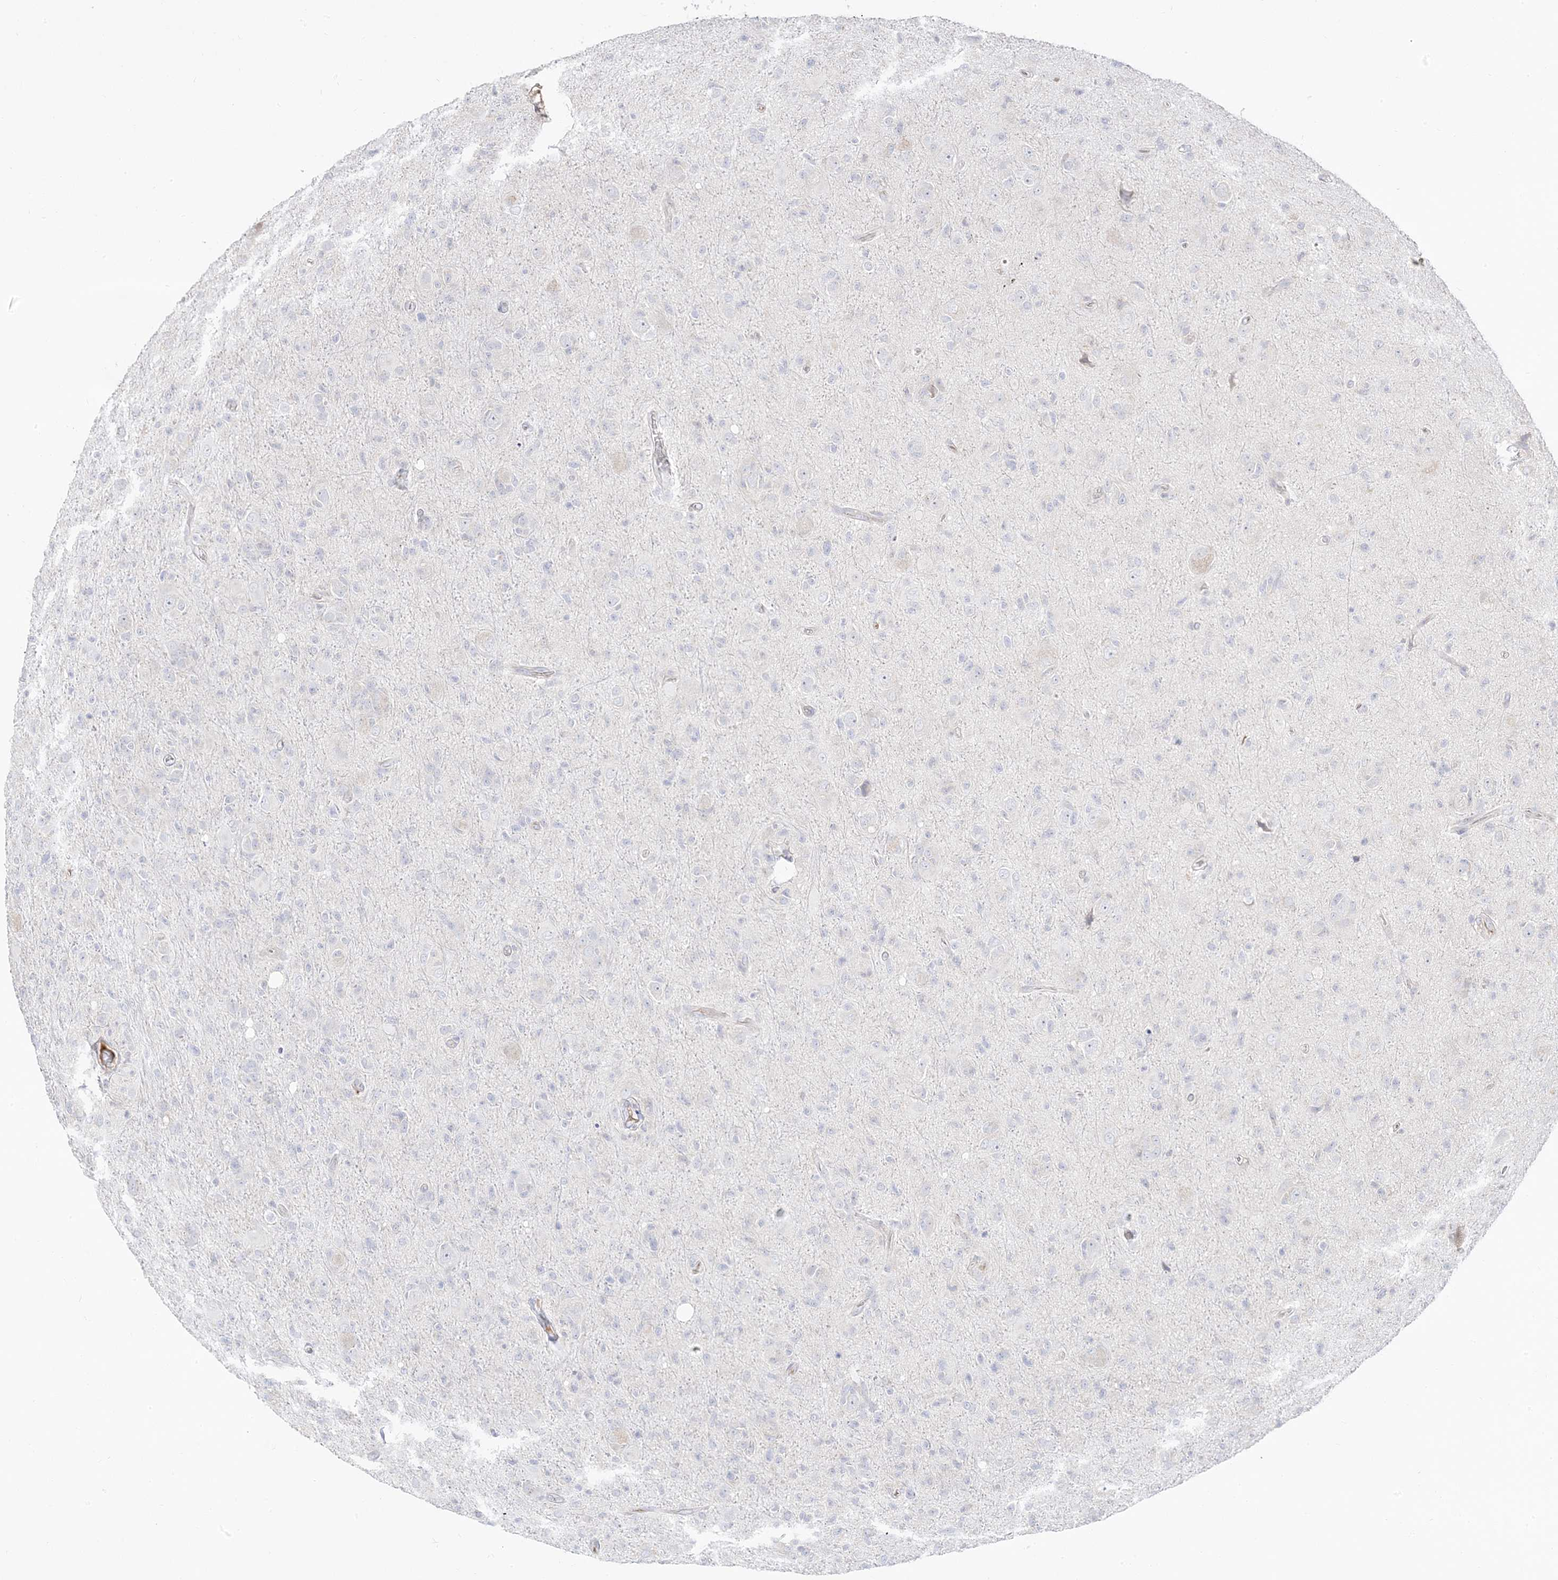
{"staining": {"intensity": "negative", "quantity": "none", "location": "none"}, "tissue": "glioma", "cell_type": "Tumor cells", "image_type": "cancer", "snomed": [{"axis": "morphology", "description": "Glioma, malignant, High grade"}, {"axis": "topography", "description": "Brain"}], "caption": "High magnification brightfield microscopy of malignant high-grade glioma stained with DAB (3,3'-diaminobenzidine) (brown) and counterstained with hematoxylin (blue): tumor cells show no significant staining.", "gene": "TRANK1", "patient": {"sex": "female", "age": 57}}